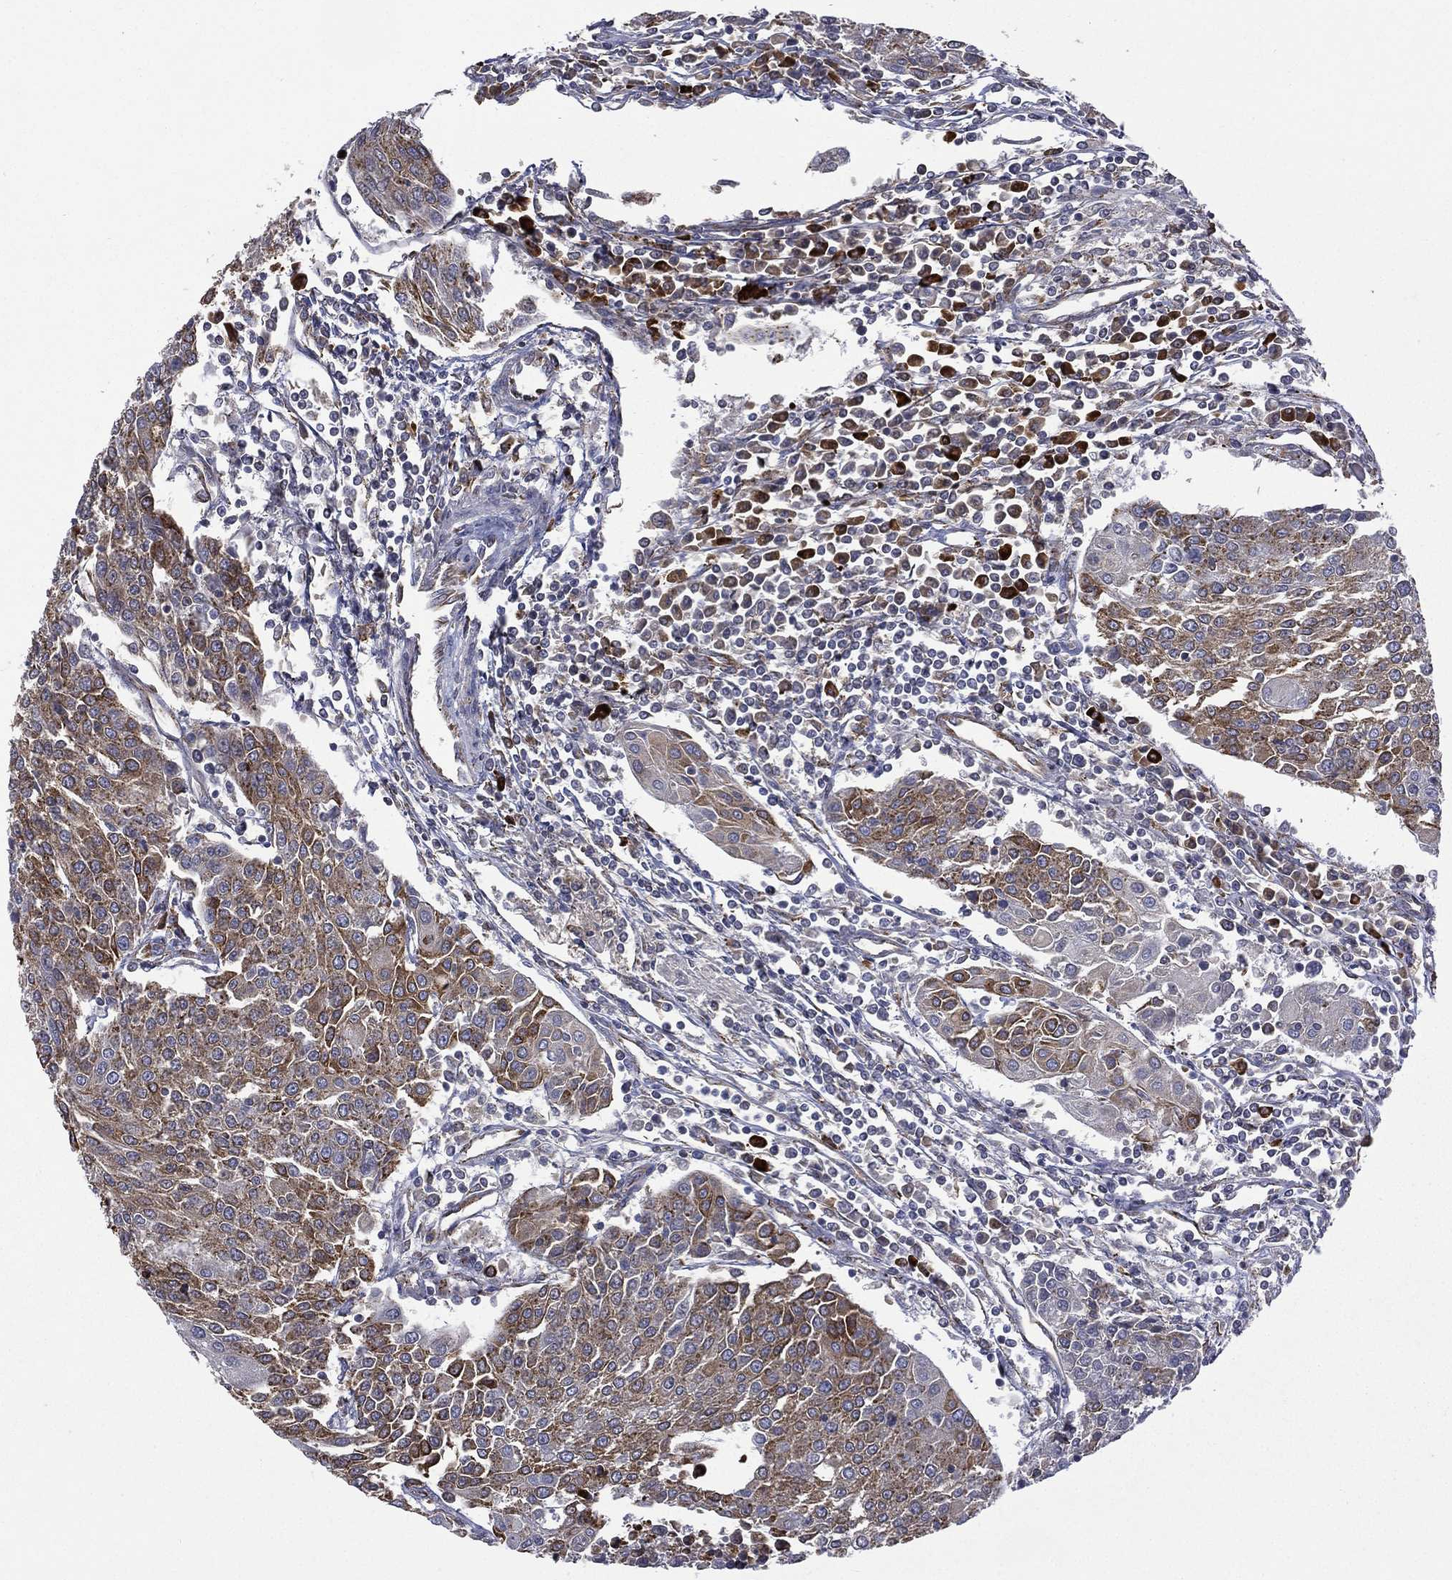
{"staining": {"intensity": "strong", "quantity": "25%-75%", "location": "cytoplasmic/membranous"}, "tissue": "urothelial cancer", "cell_type": "Tumor cells", "image_type": "cancer", "snomed": [{"axis": "morphology", "description": "Urothelial carcinoma, High grade"}, {"axis": "topography", "description": "Urinary bladder"}], "caption": "DAB immunohistochemical staining of high-grade urothelial carcinoma exhibits strong cytoplasmic/membranous protein positivity in approximately 25%-75% of tumor cells.", "gene": "C20orf96", "patient": {"sex": "female", "age": 85}}